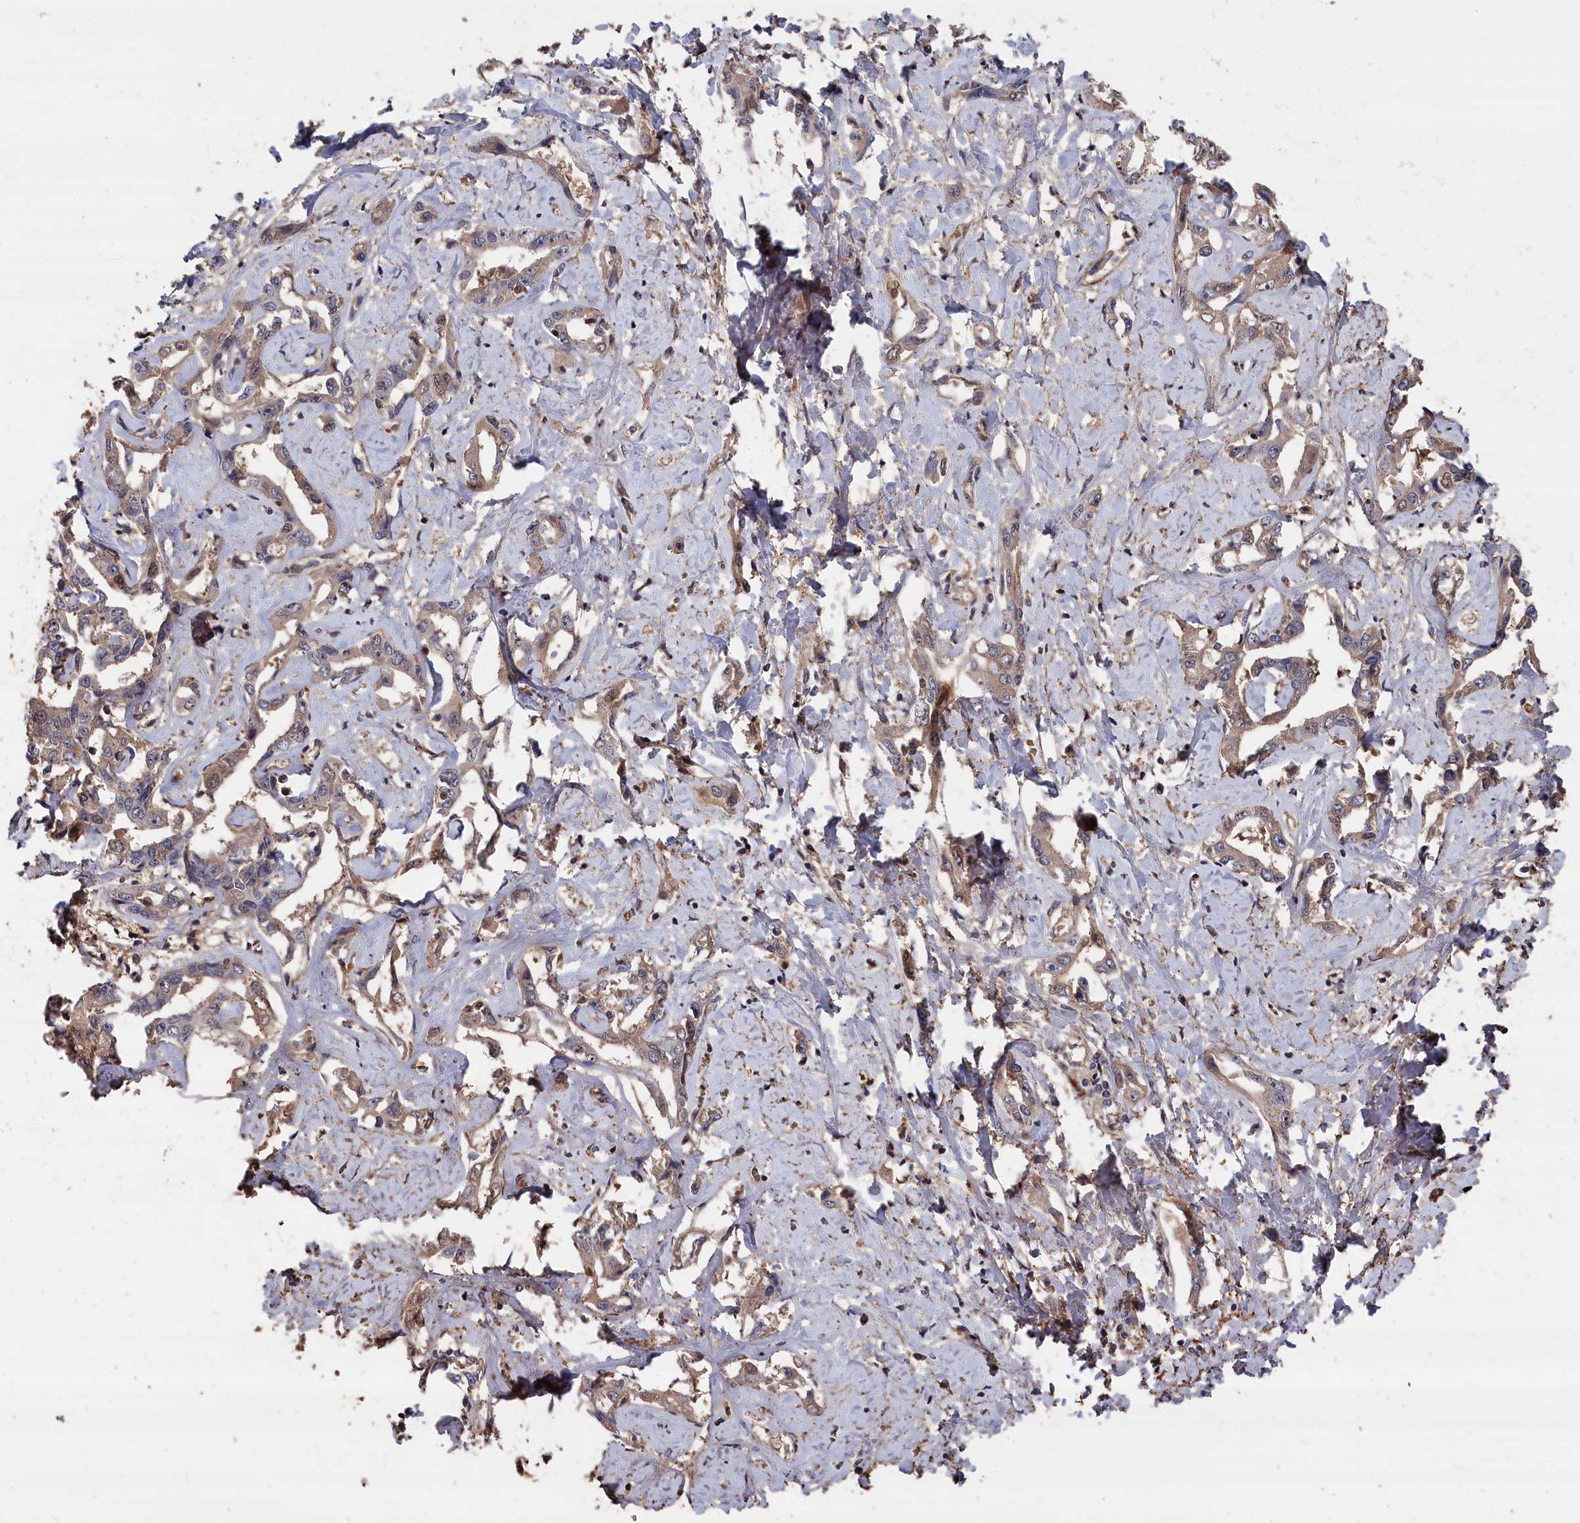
{"staining": {"intensity": "weak", "quantity": "25%-75%", "location": "cytoplasmic/membranous"}, "tissue": "liver cancer", "cell_type": "Tumor cells", "image_type": "cancer", "snomed": [{"axis": "morphology", "description": "Cholangiocarcinoma"}, {"axis": "topography", "description": "Liver"}], "caption": "Protein expression analysis of liver cholangiocarcinoma exhibits weak cytoplasmic/membranous expression in about 25%-75% of tumor cells.", "gene": "RMI2", "patient": {"sex": "male", "age": 59}}